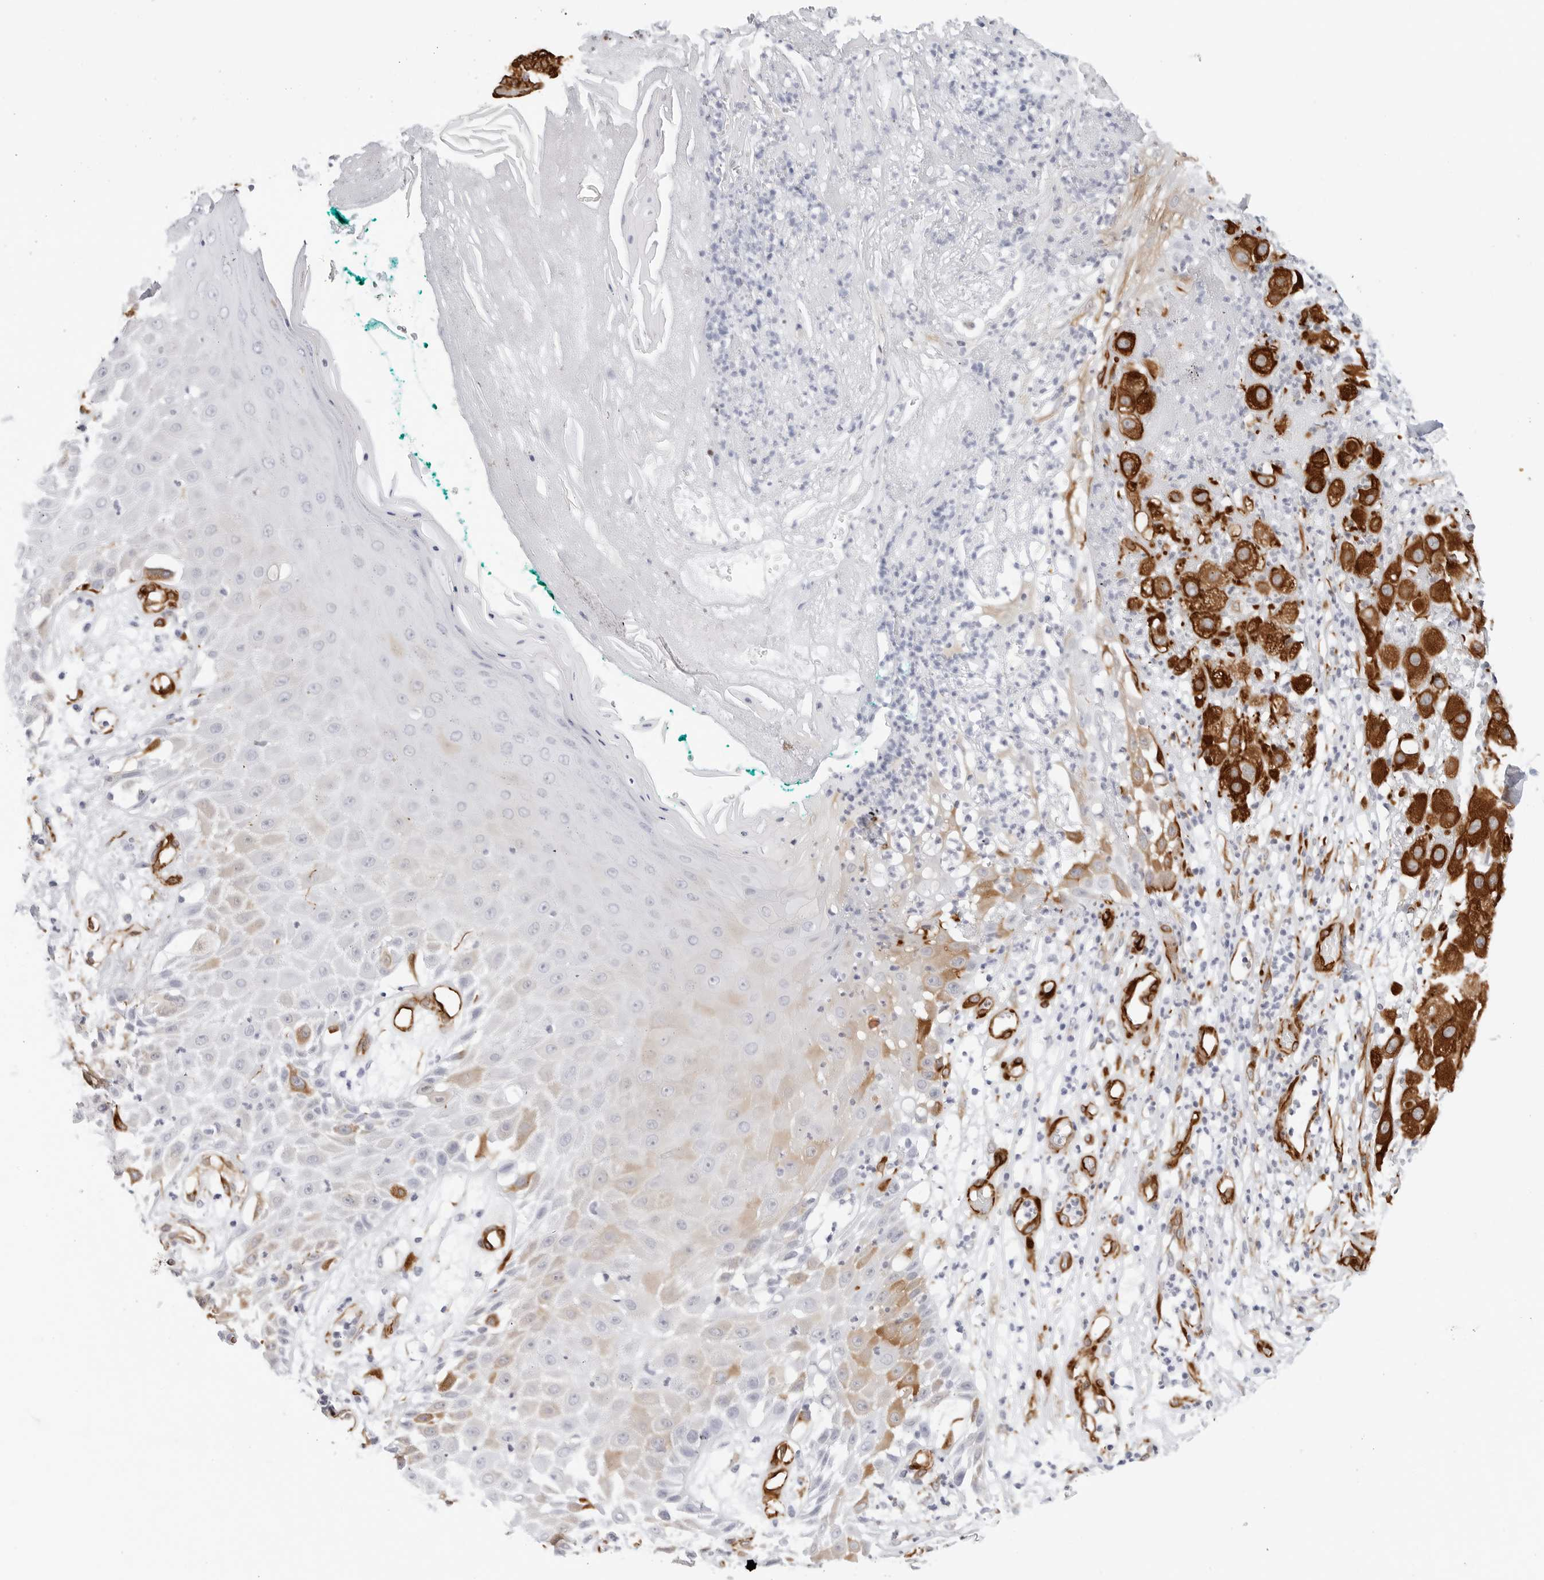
{"staining": {"intensity": "strong", "quantity": ">75%", "location": "cytoplasmic/membranous"}, "tissue": "melanoma", "cell_type": "Tumor cells", "image_type": "cancer", "snomed": [{"axis": "morphology", "description": "Malignant melanoma, NOS"}, {"axis": "topography", "description": "Skin"}], "caption": "Immunohistochemical staining of melanoma demonstrates high levels of strong cytoplasmic/membranous protein positivity in about >75% of tumor cells.", "gene": "NES", "patient": {"sex": "female", "age": 81}}